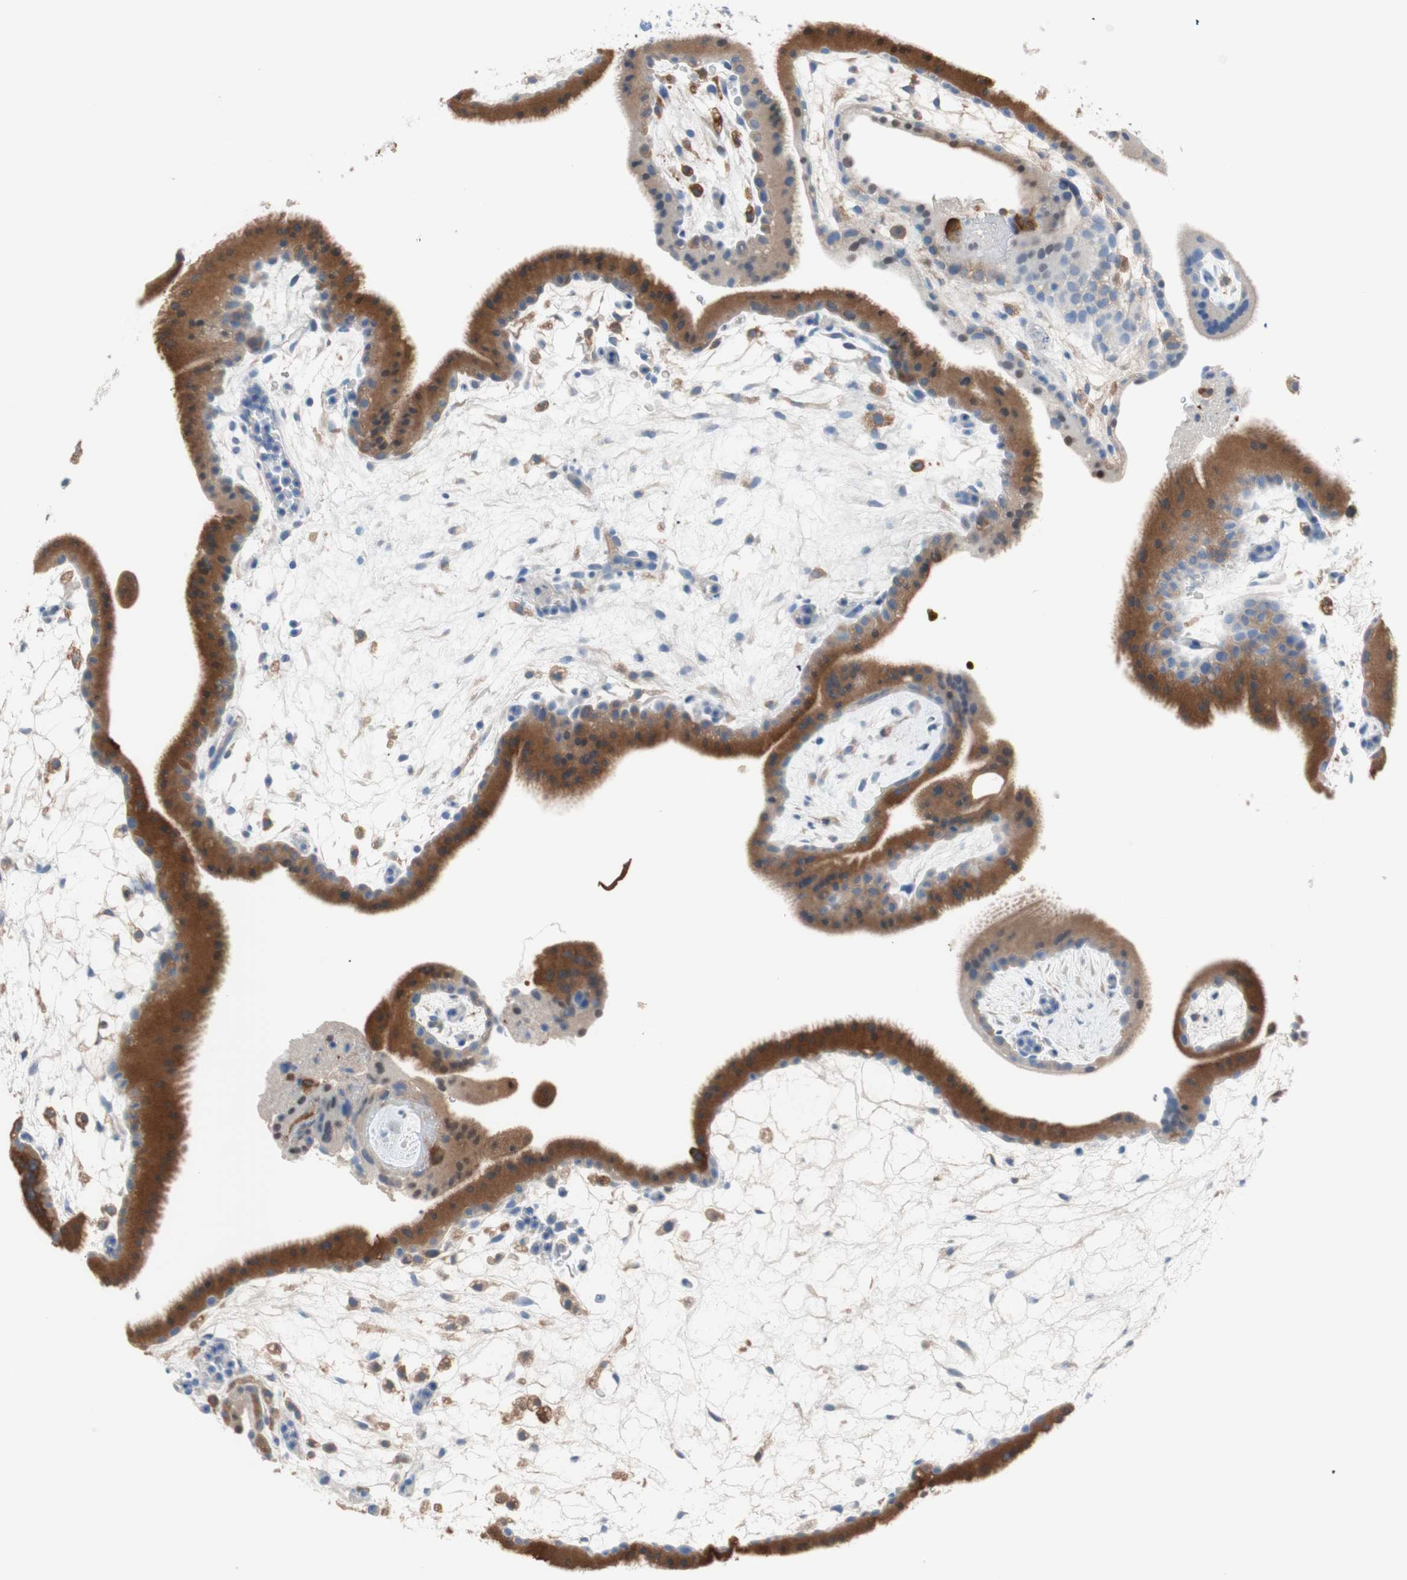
{"staining": {"intensity": "strong", "quantity": ">75%", "location": "cytoplasmic/membranous"}, "tissue": "placenta", "cell_type": "Trophoblastic cells", "image_type": "normal", "snomed": [{"axis": "morphology", "description": "Normal tissue, NOS"}, {"axis": "topography", "description": "Placenta"}], "caption": "The immunohistochemical stain labels strong cytoplasmic/membranous expression in trophoblastic cells of normal placenta. The protein is shown in brown color, while the nuclei are stained blue.", "gene": "GLUL", "patient": {"sex": "female", "age": 19}}